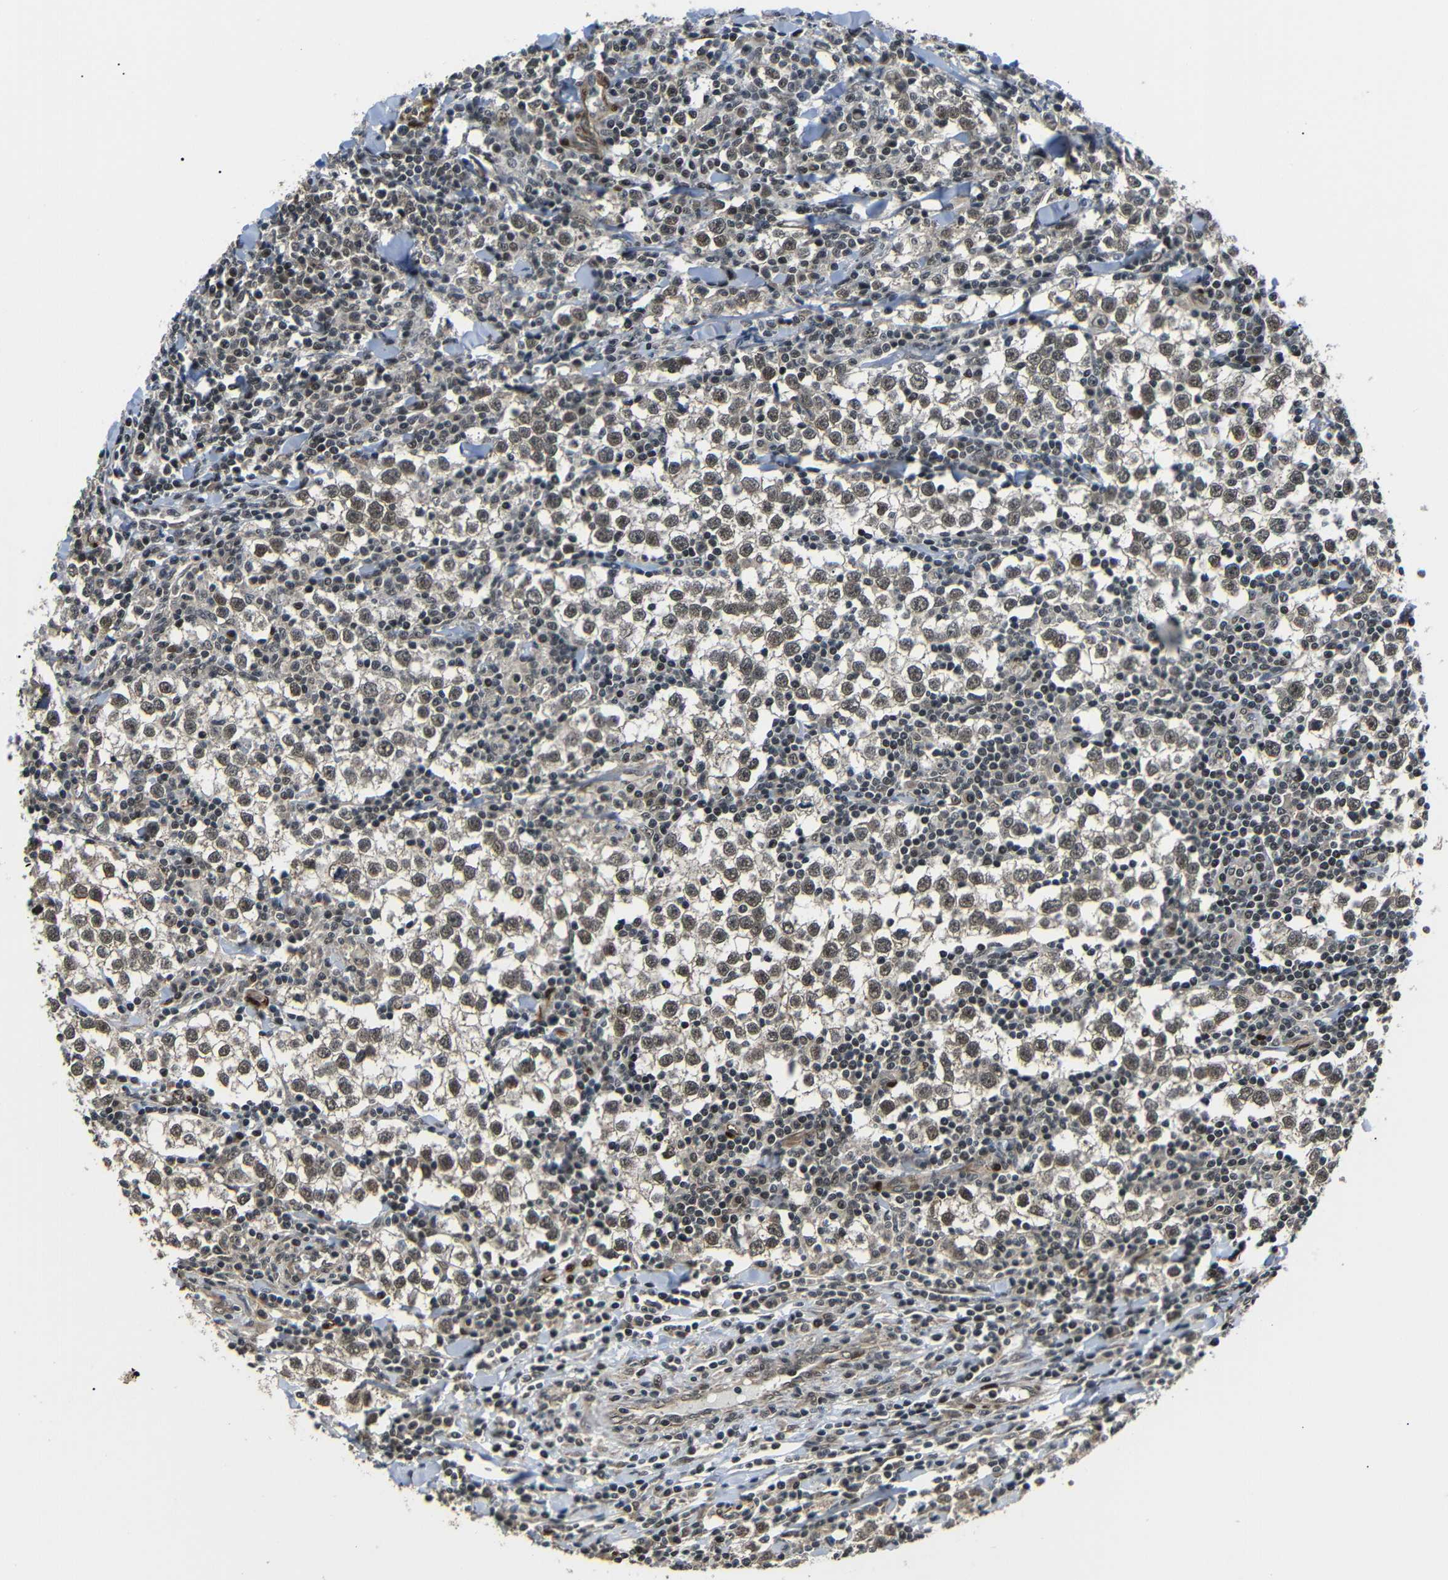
{"staining": {"intensity": "moderate", "quantity": ">75%", "location": "cytoplasmic/membranous,nuclear"}, "tissue": "testis cancer", "cell_type": "Tumor cells", "image_type": "cancer", "snomed": [{"axis": "morphology", "description": "Seminoma, NOS"}, {"axis": "morphology", "description": "Carcinoma, Embryonal, NOS"}, {"axis": "topography", "description": "Testis"}], "caption": "Testis cancer stained for a protein (brown) demonstrates moderate cytoplasmic/membranous and nuclear positive staining in approximately >75% of tumor cells.", "gene": "TBX2", "patient": {"sex": "male", "age": 36}}